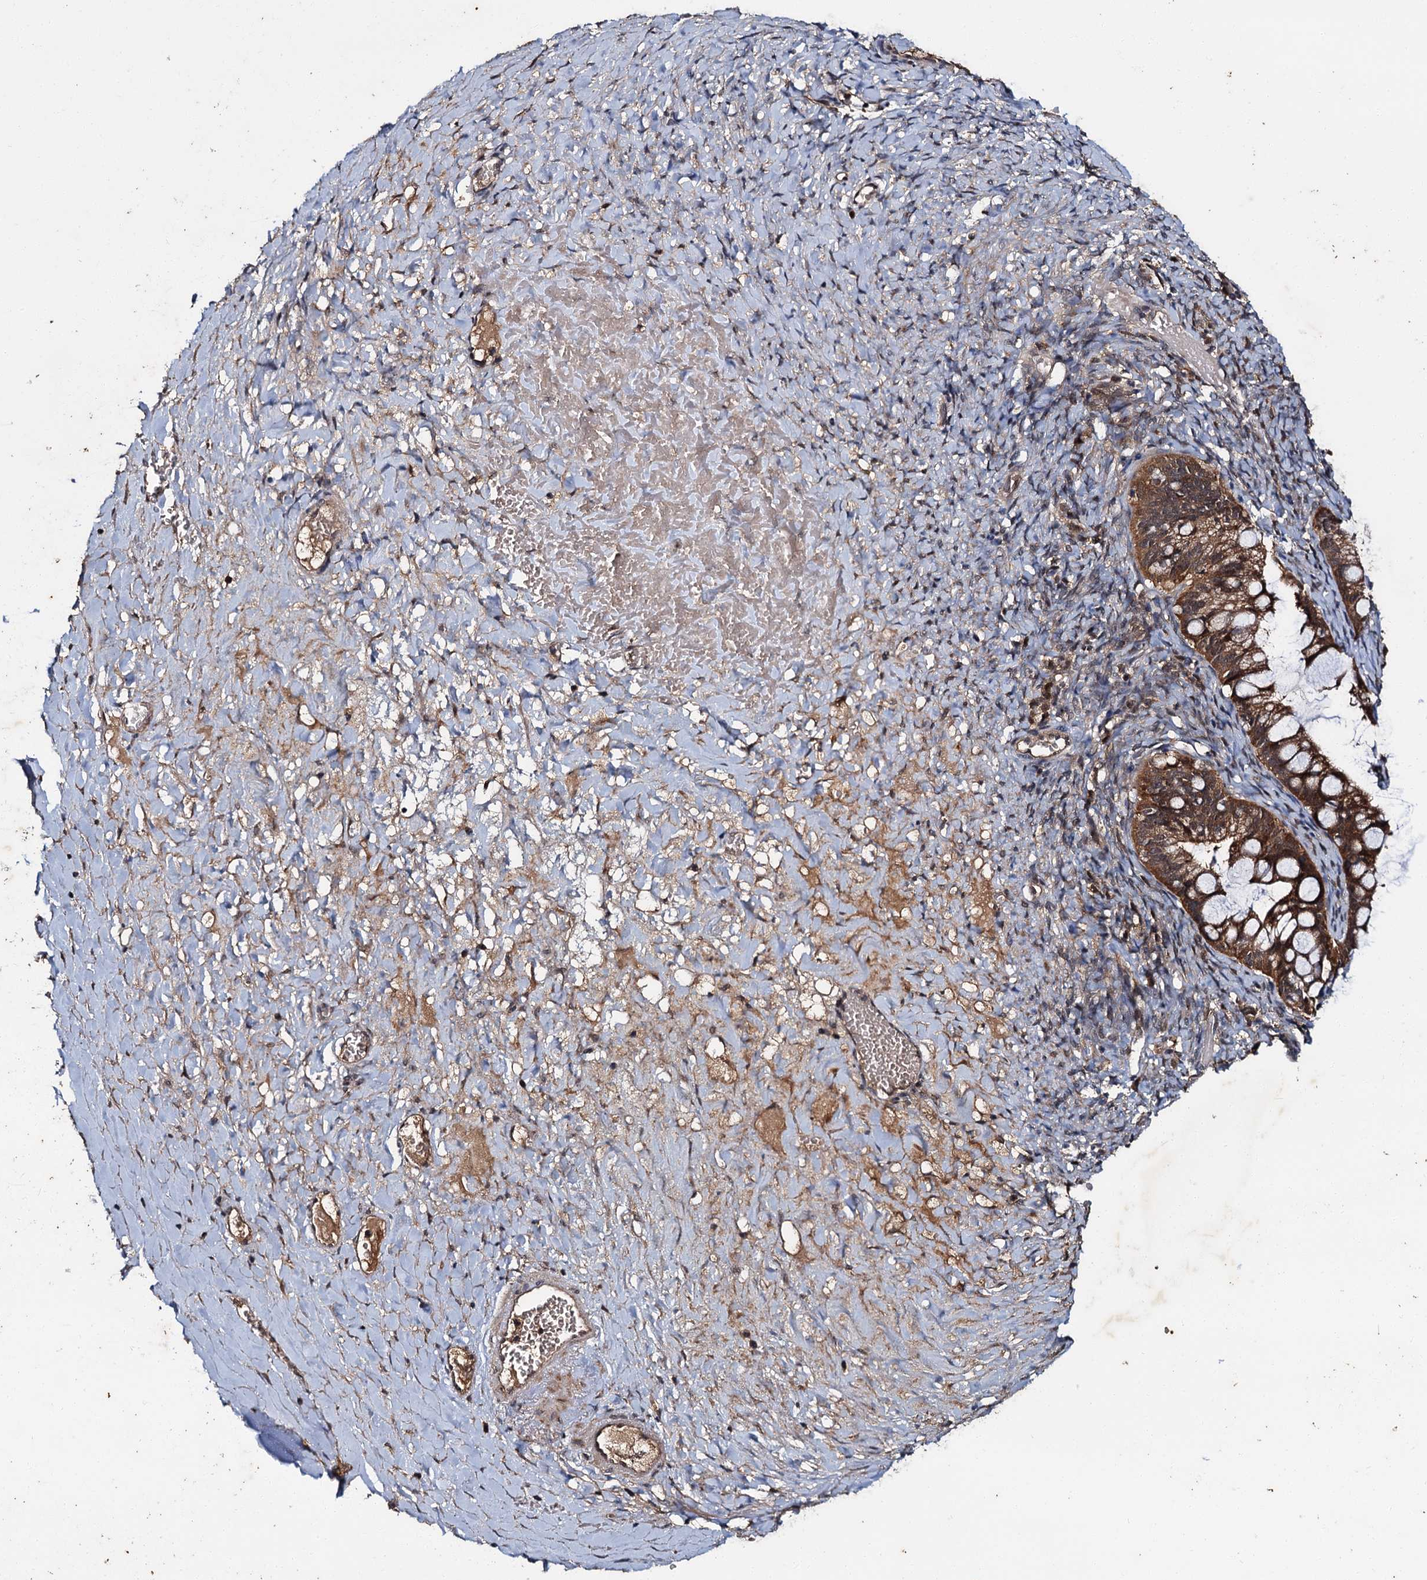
{"staining": {"intensity": "strong", "quantity": ">75%", "location": "cytoplasmic/membranous,nuclear"}, "tissue": "ovarian cancer", "cell_type": "Tumor cells", "image_type": "cancer", "snomed": [{"axis": "morphology", "description": "Cystadenocarcinoma, mucinous, NOS"}, {"axis": "topography", "description": "Ovary"}], "caption": "Immunohistochemical staining of mucinous cystadenocarcinoma (ovarian) displays high levels of strong cytoplasmic/membranous and nuclear staining in about >75% of tumor cells. (Stains: DAB (3,3'-diaminobenzidine) in brown, nuclei in blue, Microscopy: brightfield microscopy at high magnification).", "gene": "SLC46A3", "patient": {"sex": "female", "age": 73}}